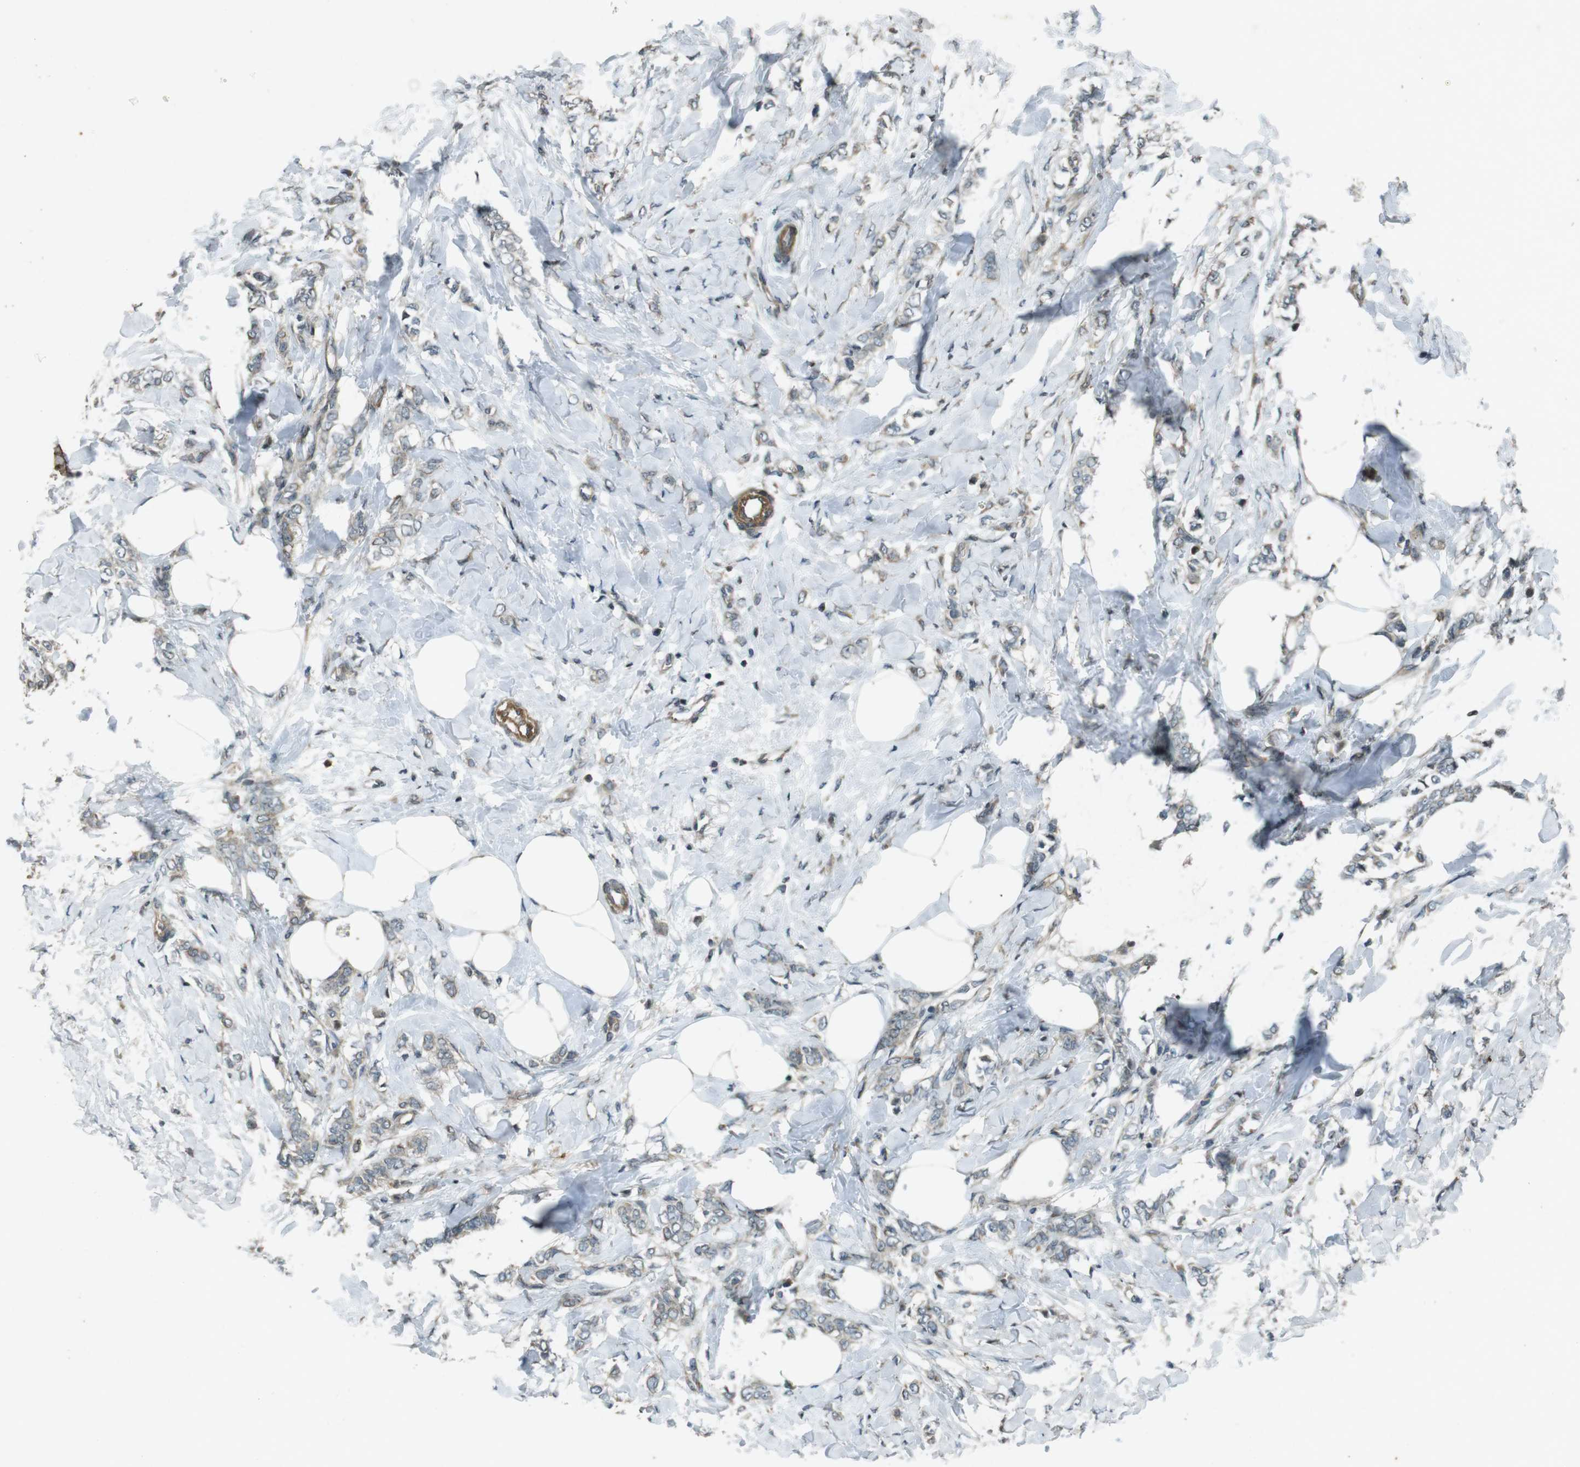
{"staining": {"intensity": "weak", "quantity": "<25%", "location": "cytoplasmic/membranous"}, "tissue": "breast cancer", "cell_type": "Tumor cells", "image_type": "cancer", "snomed": [{"axis": "morphology", "description": "Lobular carcinoma, in situ"}, {"axis": "morphology", "description": "Lobular carcinoma"}, {"axis": "topography", "description": "Breast"}], "caption": "Tumor cells show no significant positivity in breast lobular carcinoma in situ.", "gene": "ZYX", "patient": {"sex": "female", "age": 41}}